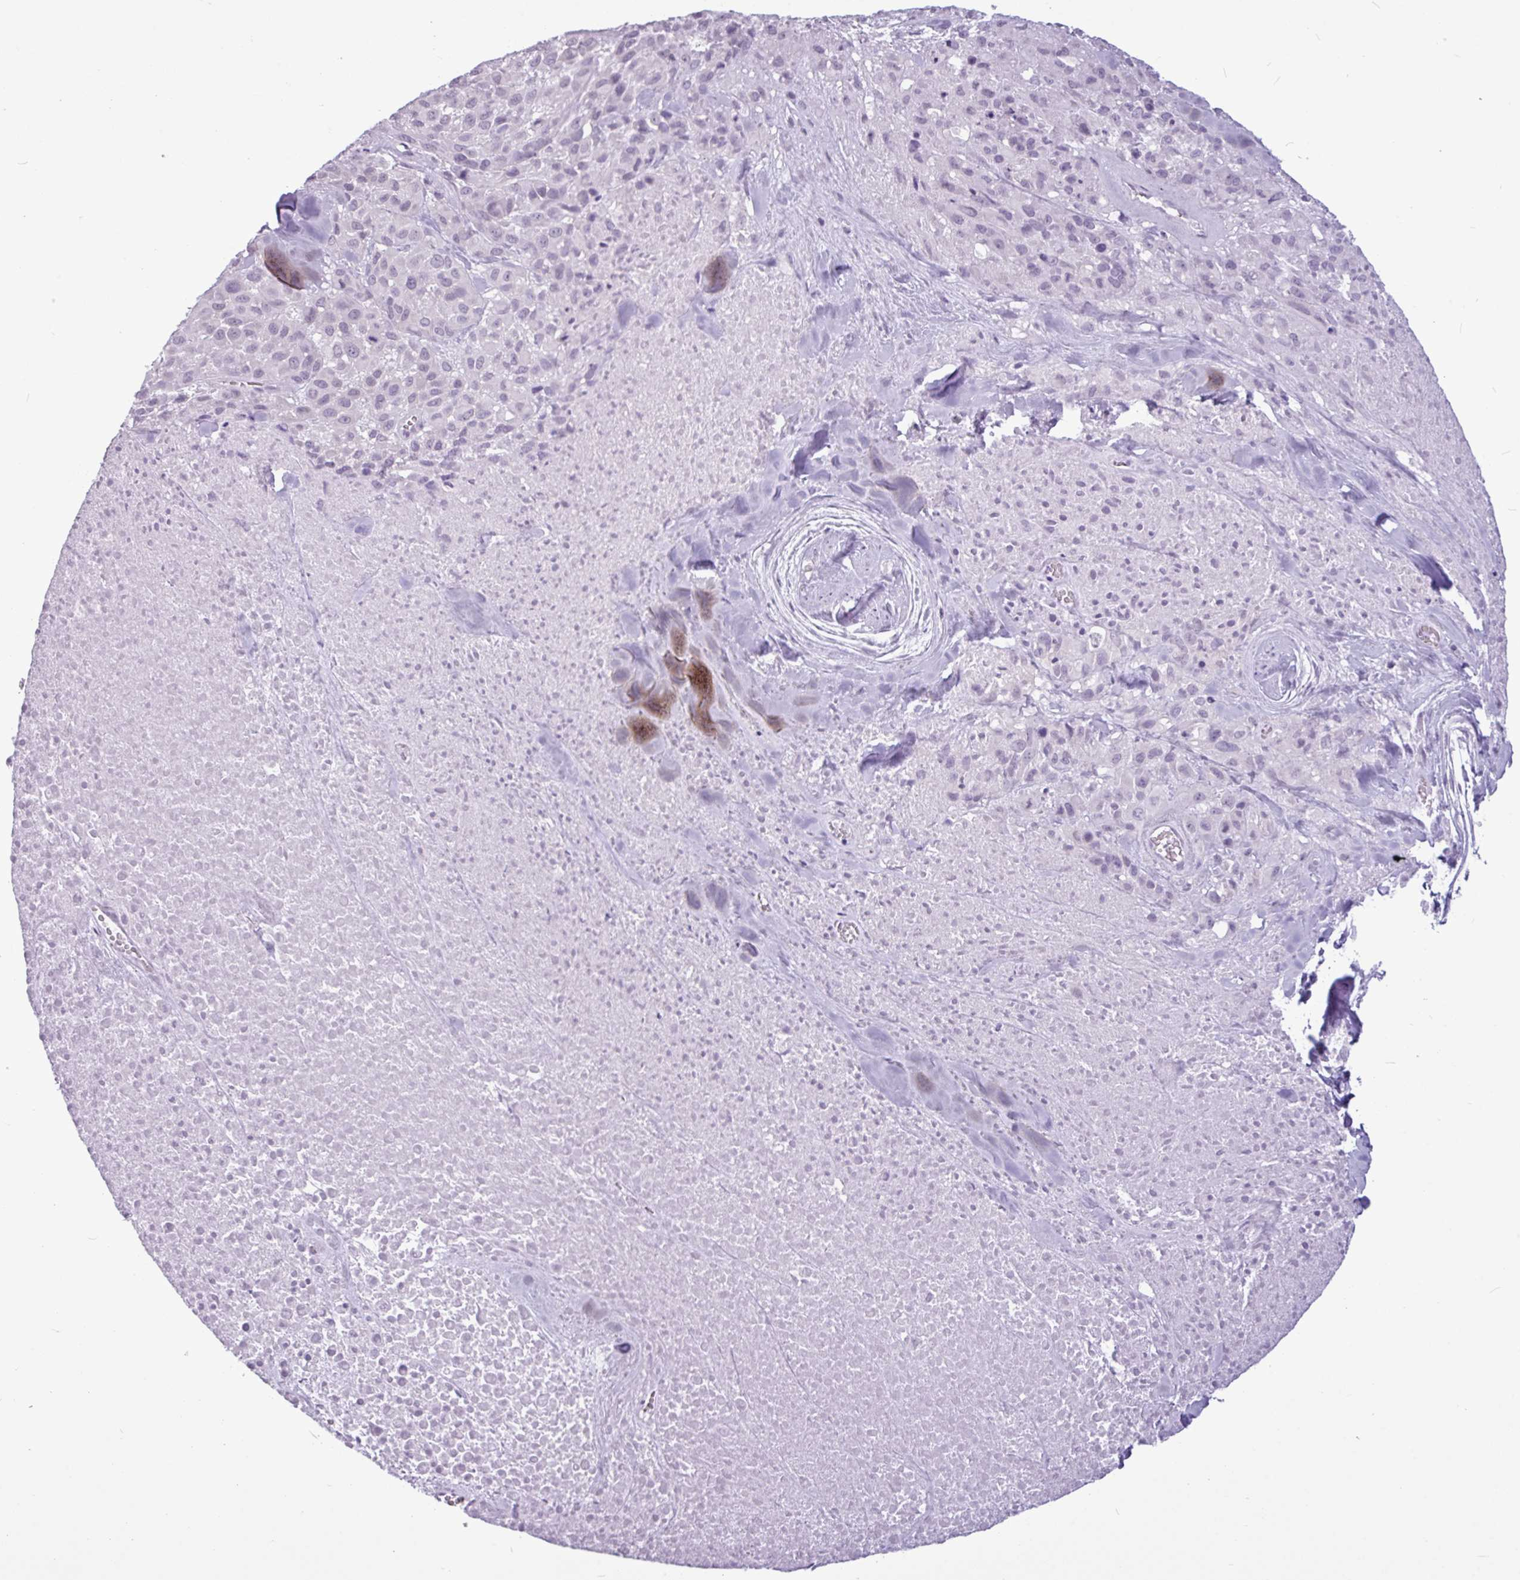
{"staining": {"intensity": "negative", "quantity": "none", "location": "none"}, "tissue": "melanoma", "cell_type": "Tumor cells", "image_type": "cancer", "snomed": [{"axis": "morphology", "description": "Malignant melanoma, Metastatic site"}, {"axis": "topography", "description": "Skin"}], "caption": "Tumor cells show no significant protein positivity in malignant melanoma (metastatic site).", "gene": "AMY2A", "patient": {"sex": "female", "age": 81}}